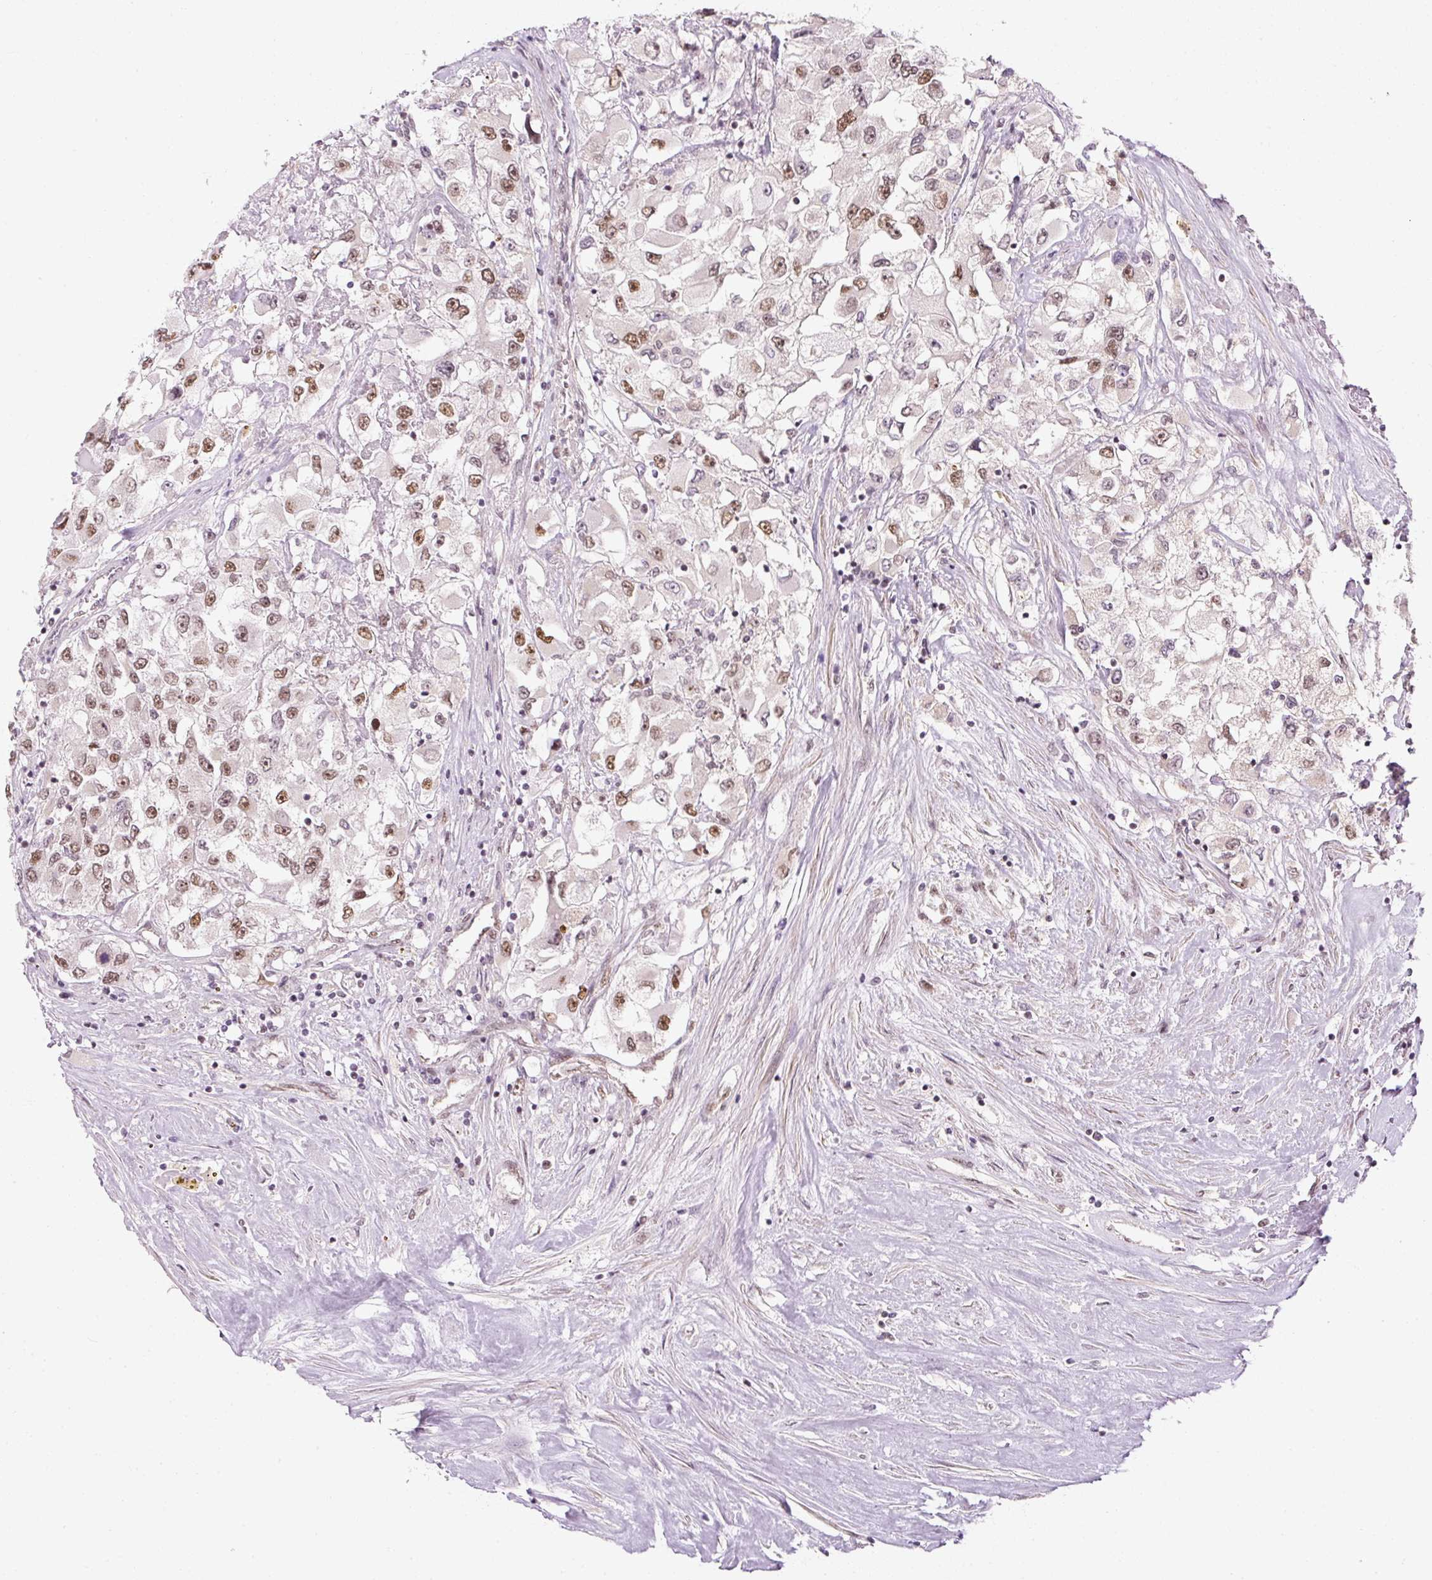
{"staining": {"intensity": "moderate", "quantity": ">75%", "location": "nuclear"}, "tissue": "renal cancer", "cell_type": "Tumor cells", "image_type": "cancer", "snomed": [{"axis": "morphology", "description": "Adenocarcinoma, NOS"}, {"axis": "topography", "description": "Kidney"}], "caption": "This histopathology image exhibits immunohistochemistry staining of renal cancer (adenocarcinoma), with medium moderate nuclear positivity in about >75% of tumor cells.", "gene": "U2AF2", "patient": {"sex": "female", "age": 52}}